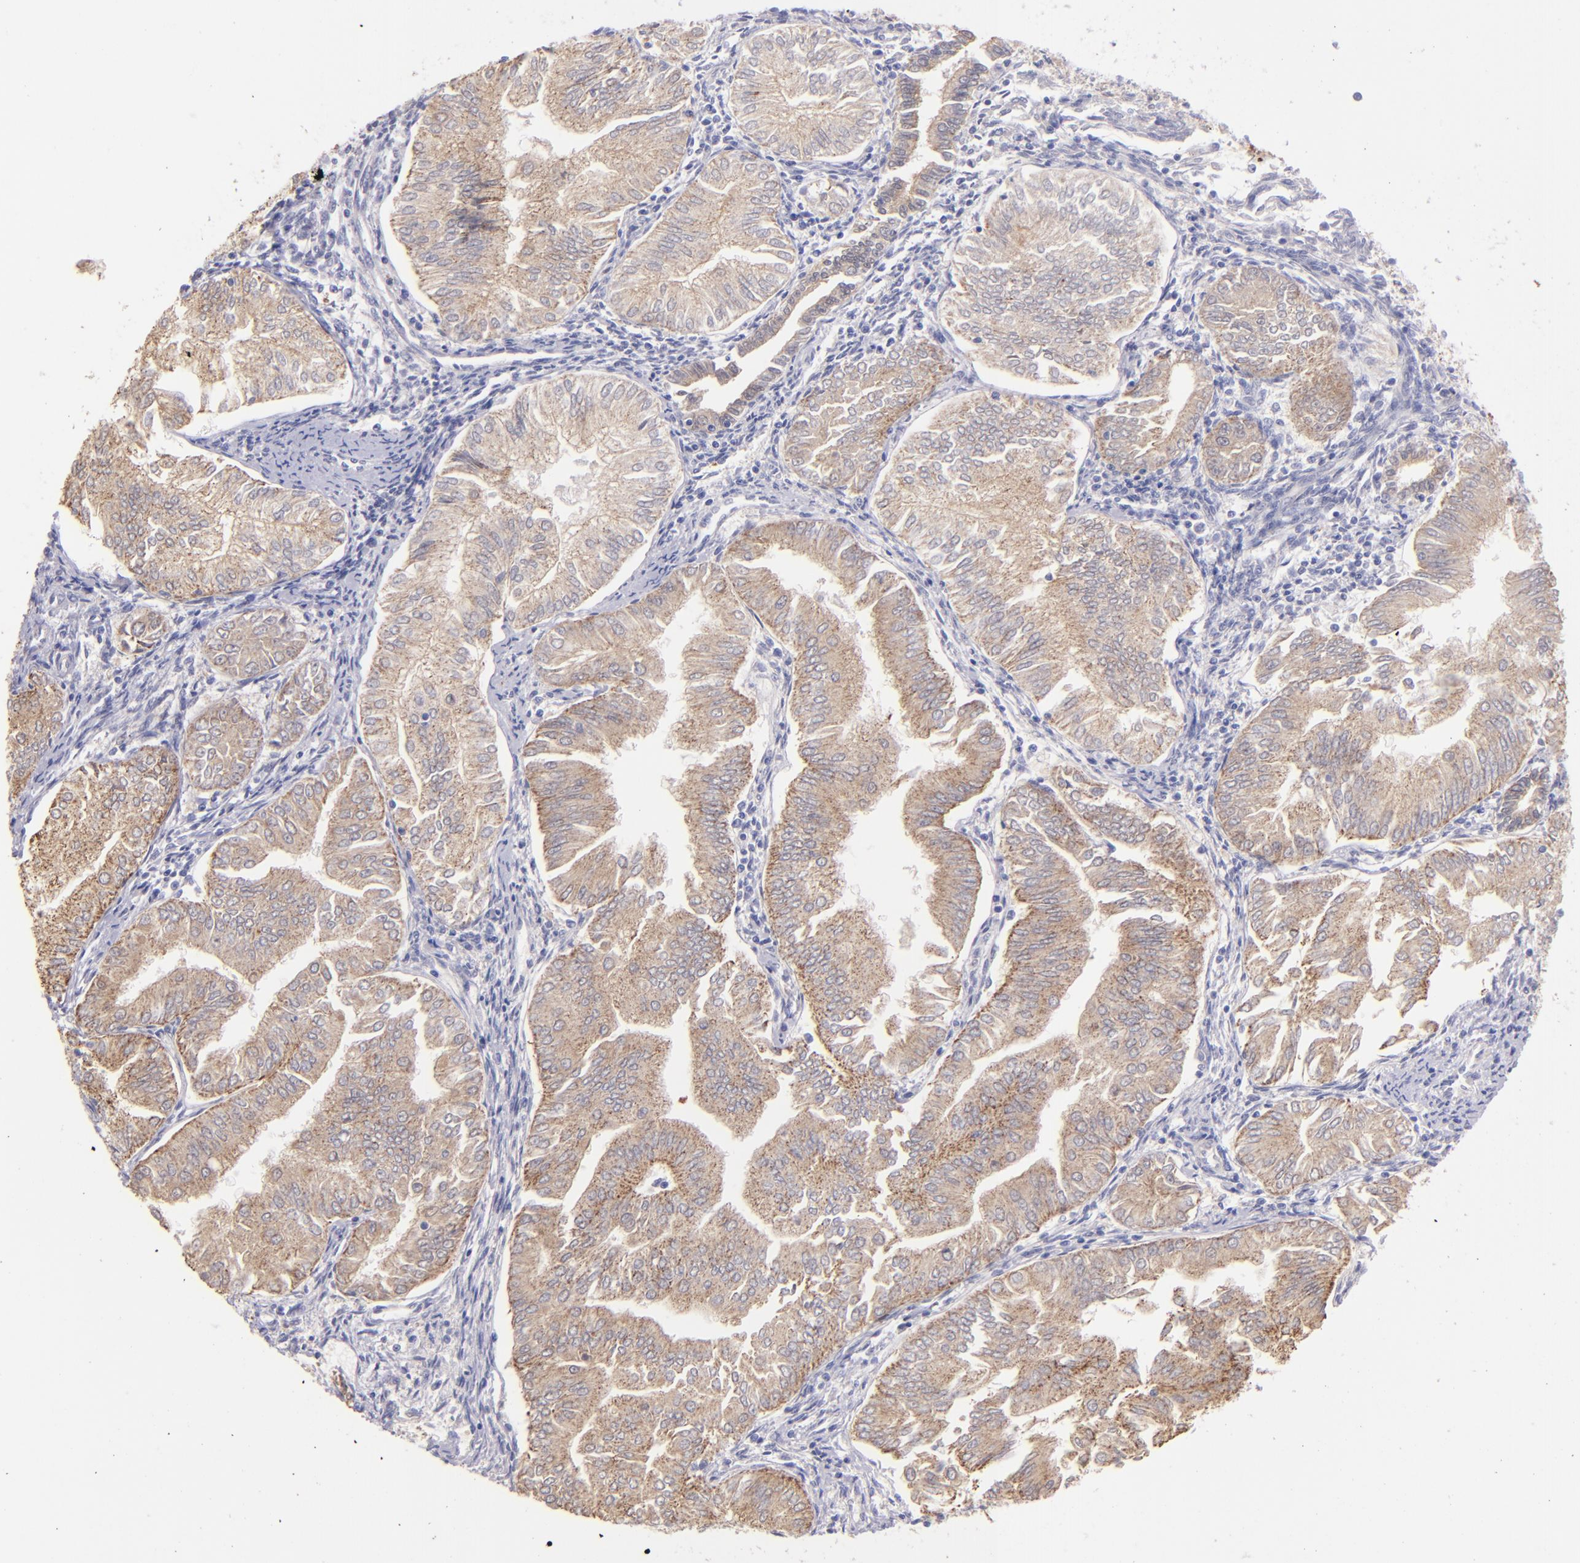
{"staining": {"intensity": "moderate", "quantity": ">75%", "location": "cytoplasmic/membranous"}, "tissue": "endometrial cancer", "cell_type": "Tumor cells", "image_type": "cancer", "snomed": [{"axis": "morphology", "description": "Adenocarcinoma, NOS"}, {"axis": "topography", "description": "Endometrium"}], "caption": "An IHC photomicrograph of tumor tissue is shown. Protein staining in brown labels moderate cytoplasmic/membranous positivity in endometrial adenocarcinoma within tumor cells.", "gene": "SH2D4A", "patient": {"sex": "female", "age": 53}}